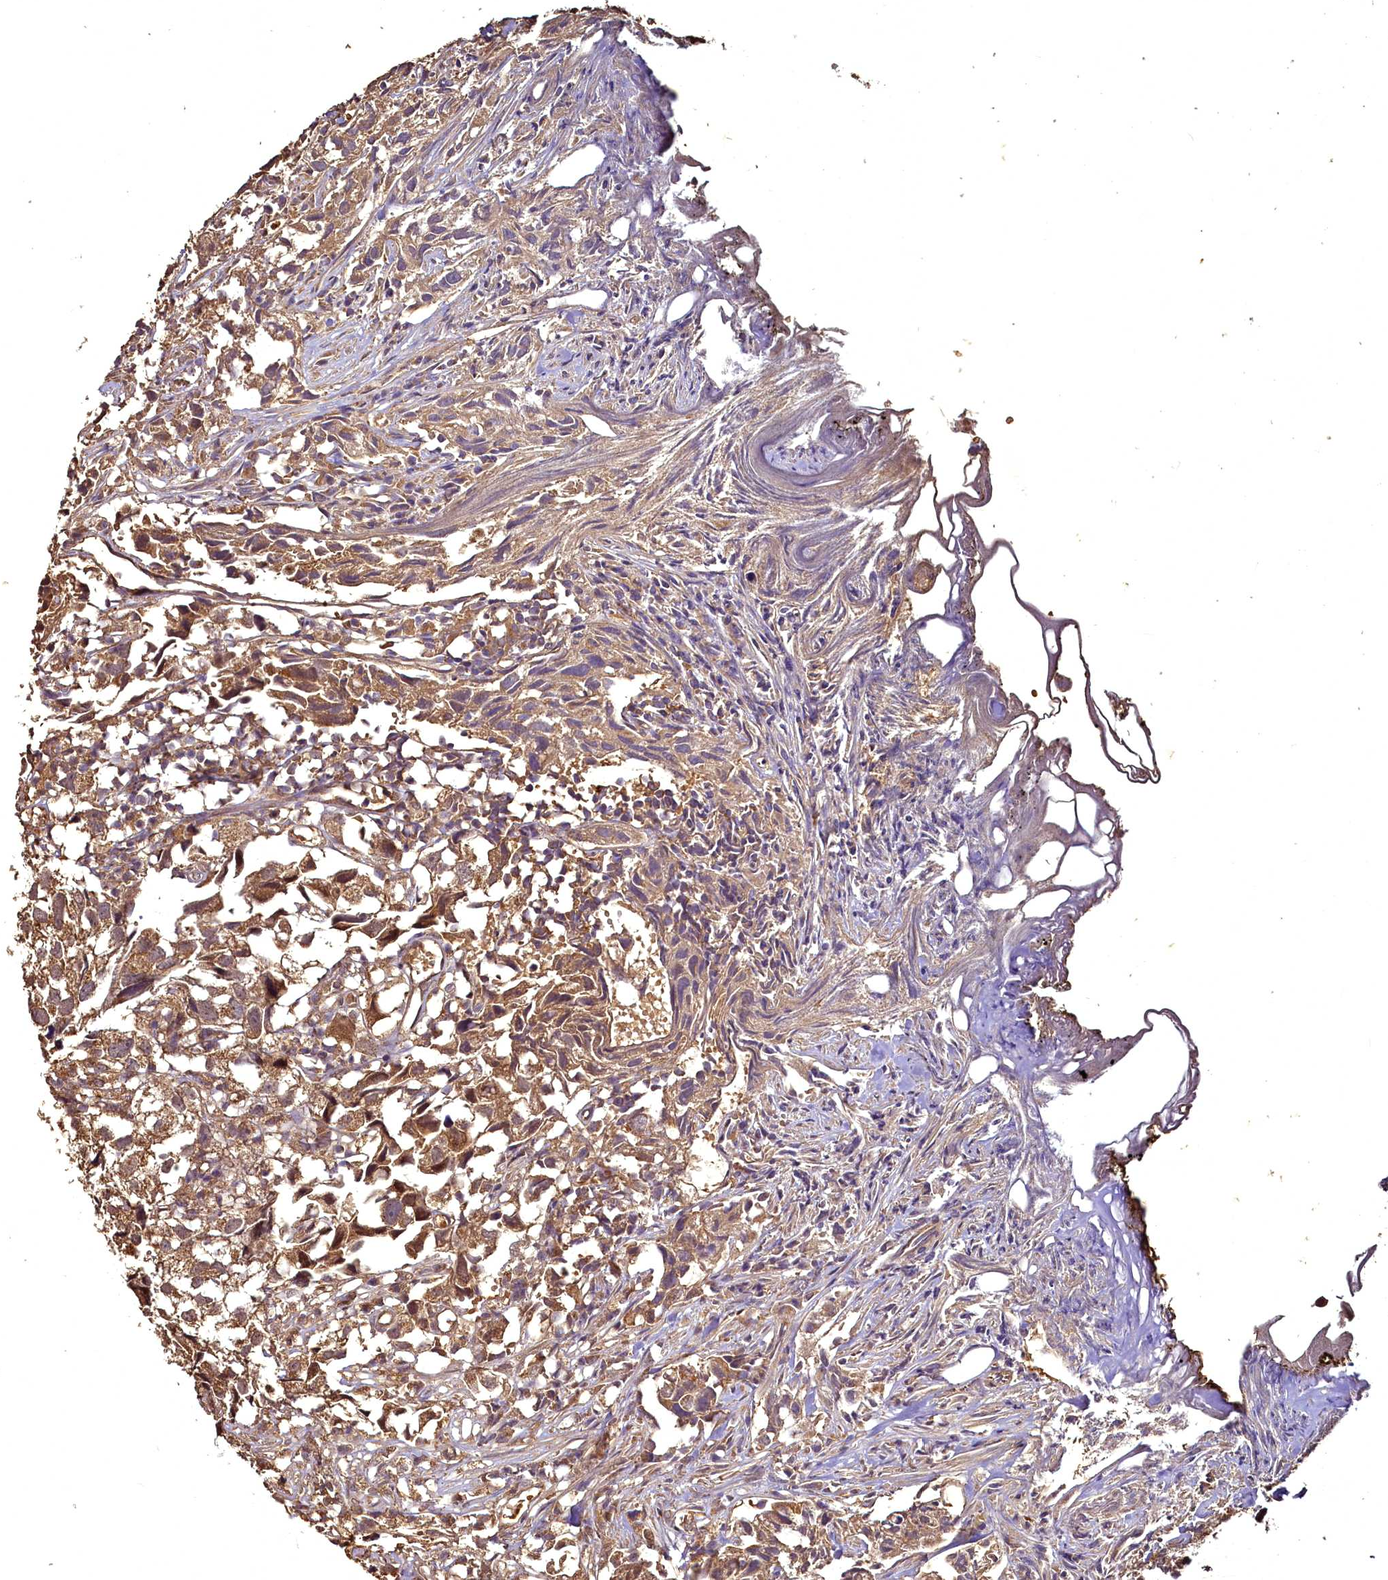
{"staining": {"intensity": "moderate", "quantity": ">75%", "location": "cytoplasmic/membranous"}, "tissue": "urothelial cancer", "cell_type": "Tumor cells", "image_type": "cancer", "snomed": [{"axis": "morphology", "description": "Urothelial carcinoma, High grade"}, {"axis": "topography", "description": "Urinary bladder"}], "caption": "Immunohistochemical staining of urothelial carcinoma (high-grade) displays medium levels of moderate cytoplasmic/membranous protein staining in approximately >75% of tumor cells.", "gene": "VPS51", "patient": {"sex": "female", "age": 75}}